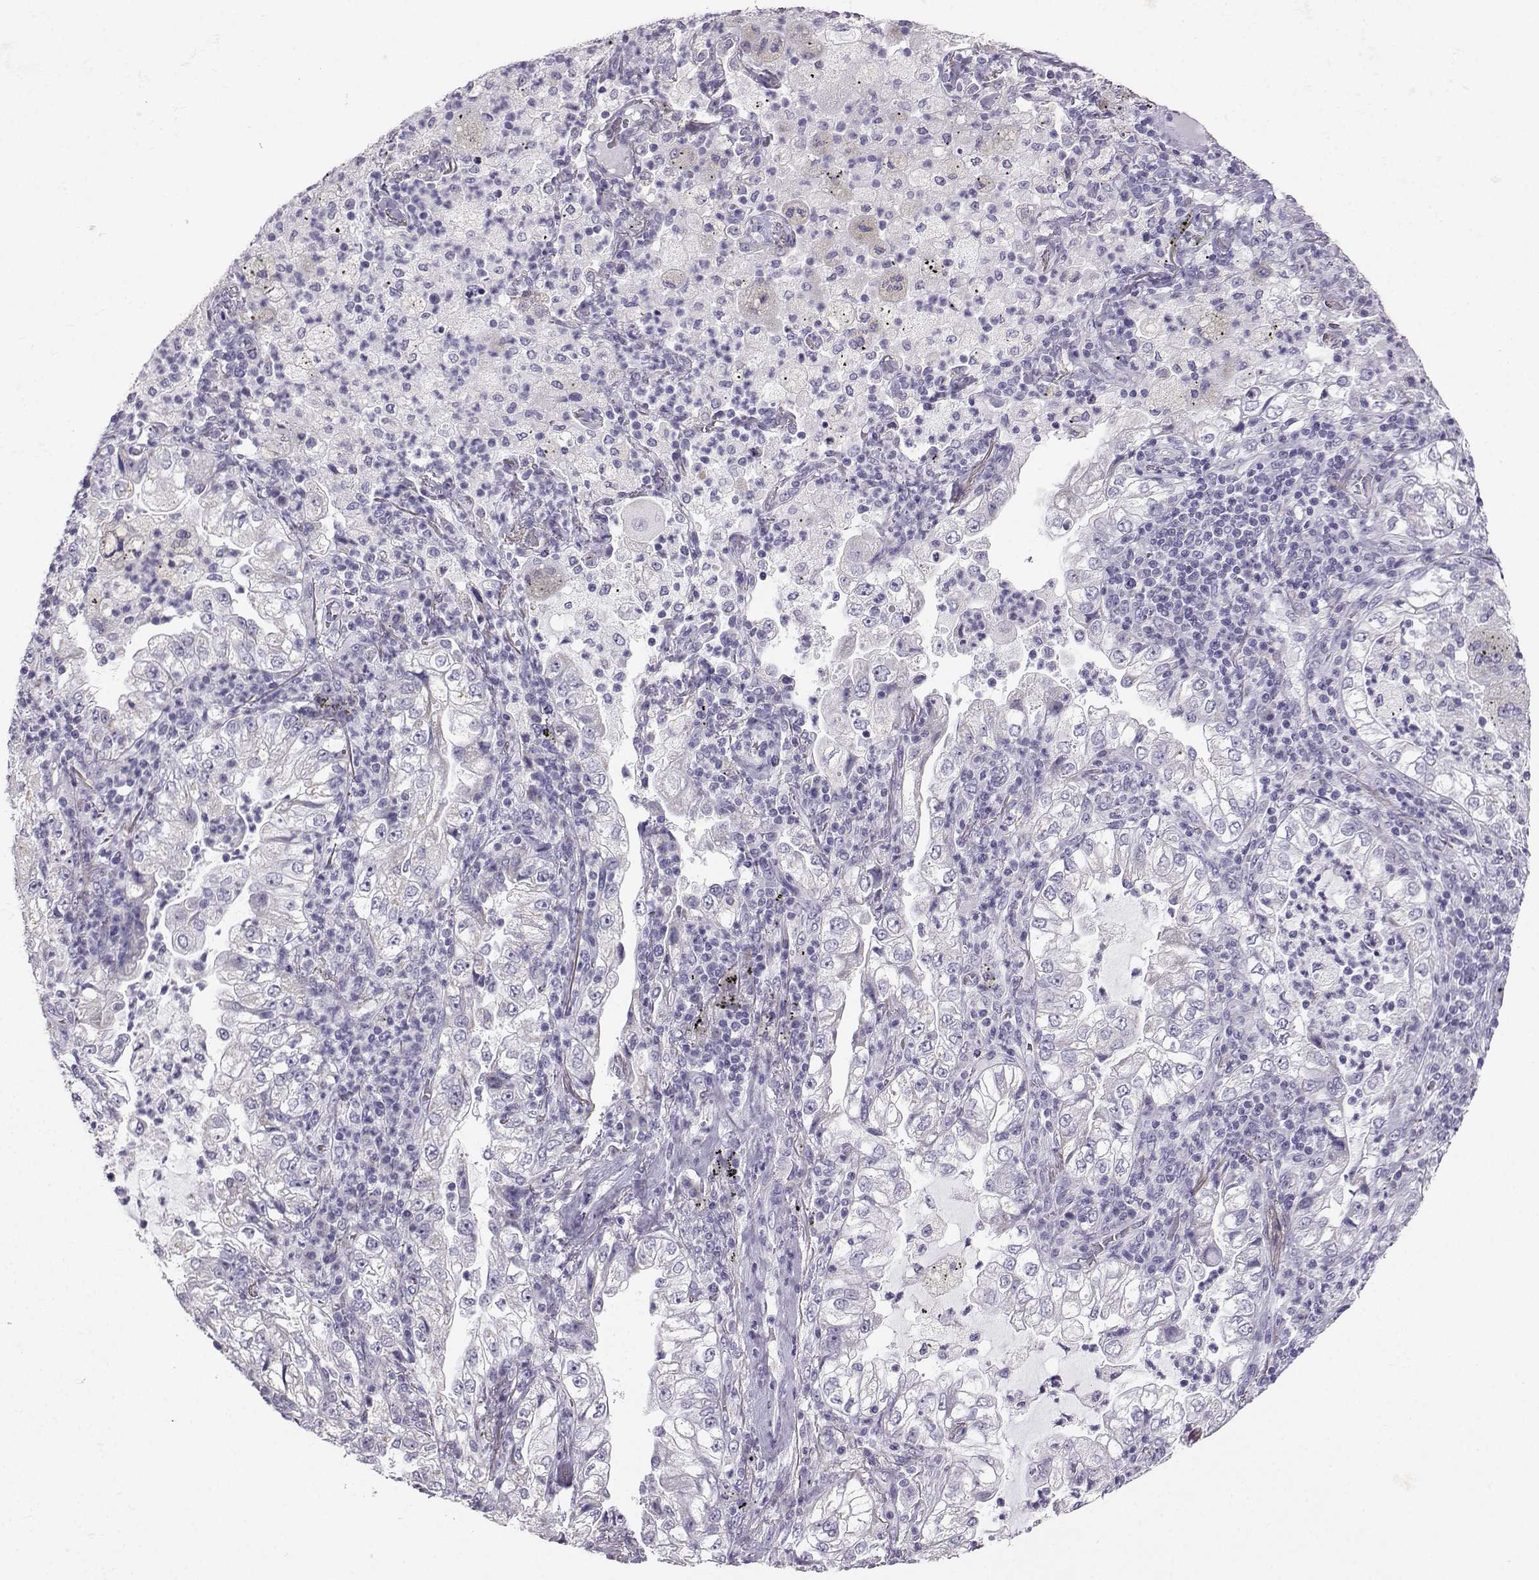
{"staining": {"intensity": "negative", "quantity": "none", "location": "none"}, "tissue": "lung cancer", "cell_type": "Tumor cells", "image_type": "cancer", "snomed": [{"axis": "morphology", "description": "Adenocarcinoma, NOS"}, {"axis": "topography", "description": "Lung"}], "caption": "This is an immunohistochemistry histopathology image of human lung cancer. There is no staining in tumor cells.", "gene": "AVP", "patient": {"sex": "female", "age": 73}}